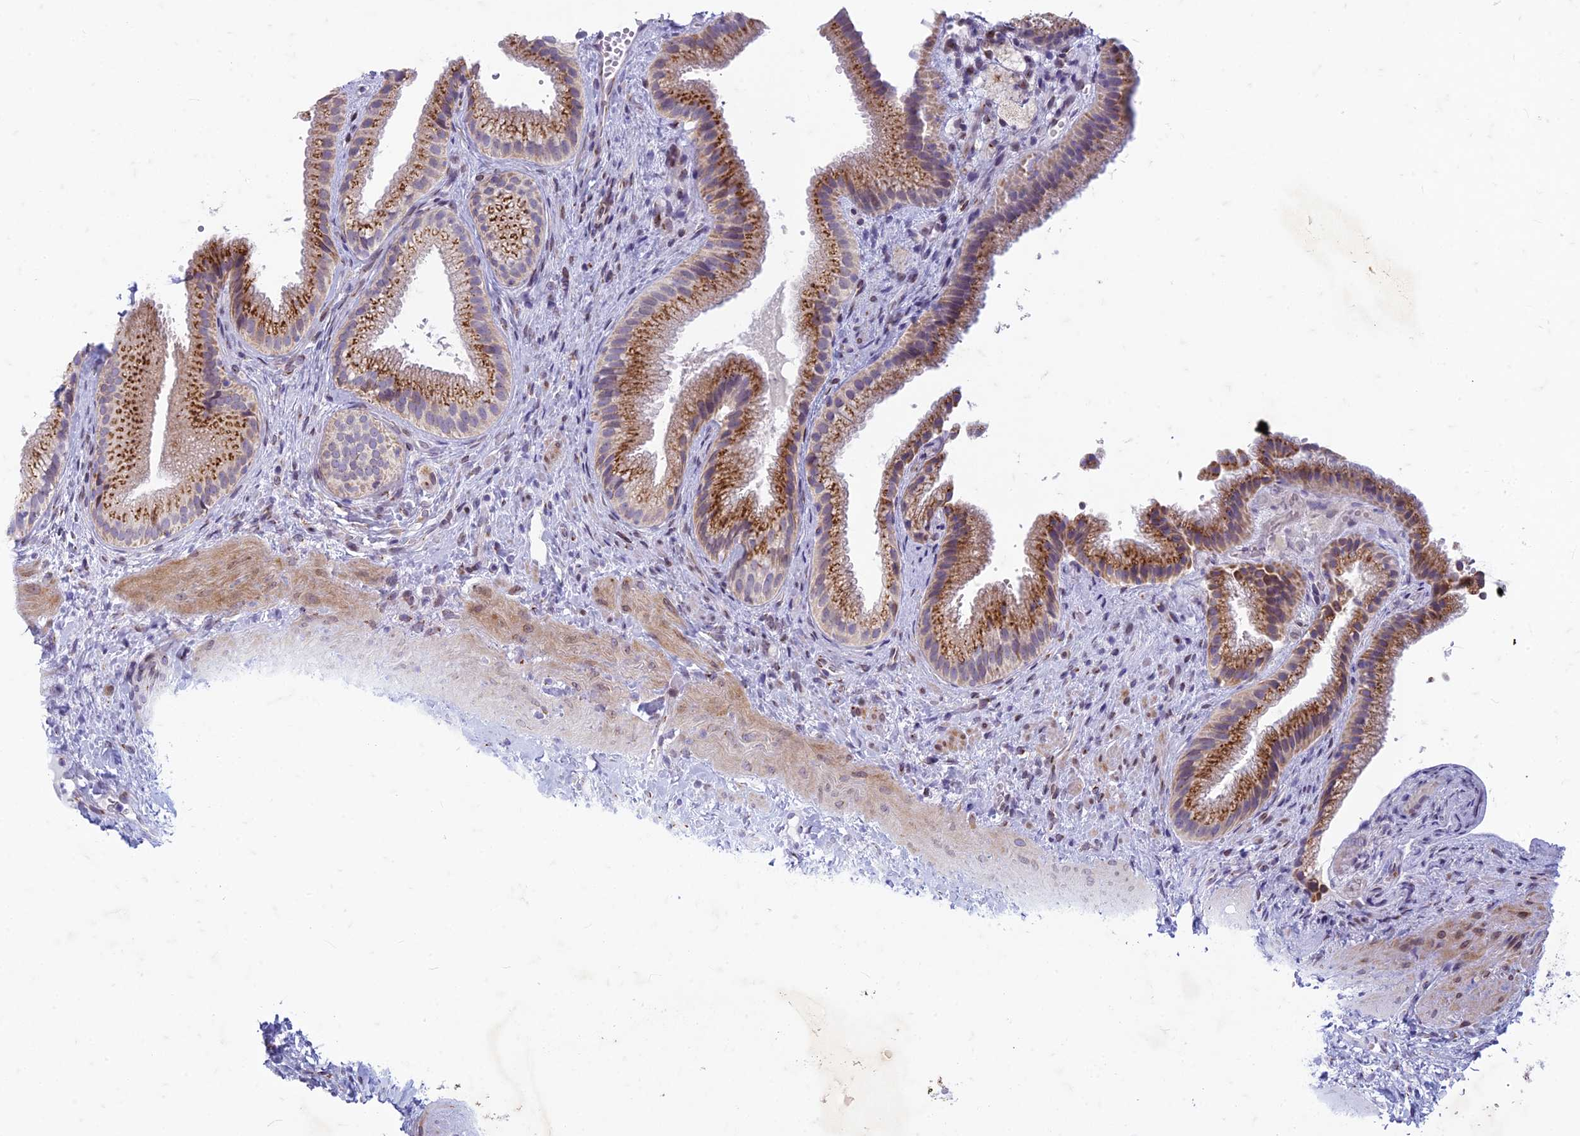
{"staining": {"intensity": "moderate", "quantity": ">75%", "location": "cytoplasmic/membranous"}, "tissue": "gallbladder", "cell_type": "Glandular cells", "image_type": "normal", "snomed": [{"axis": "morphology", "description": "Normal tissue, NOS"}, {"axis": "topography", "description": "Gallbladder"}], "caption": "Glandular cells show moderate cytoplasmic/membranous positivity in about >75% of cells in normal gallbladder. (brown staining indicates protein expression, while blue staining denotes nuclei).", "gene": "FAM3C", "patient": {"sex": "female", "age": 64}}